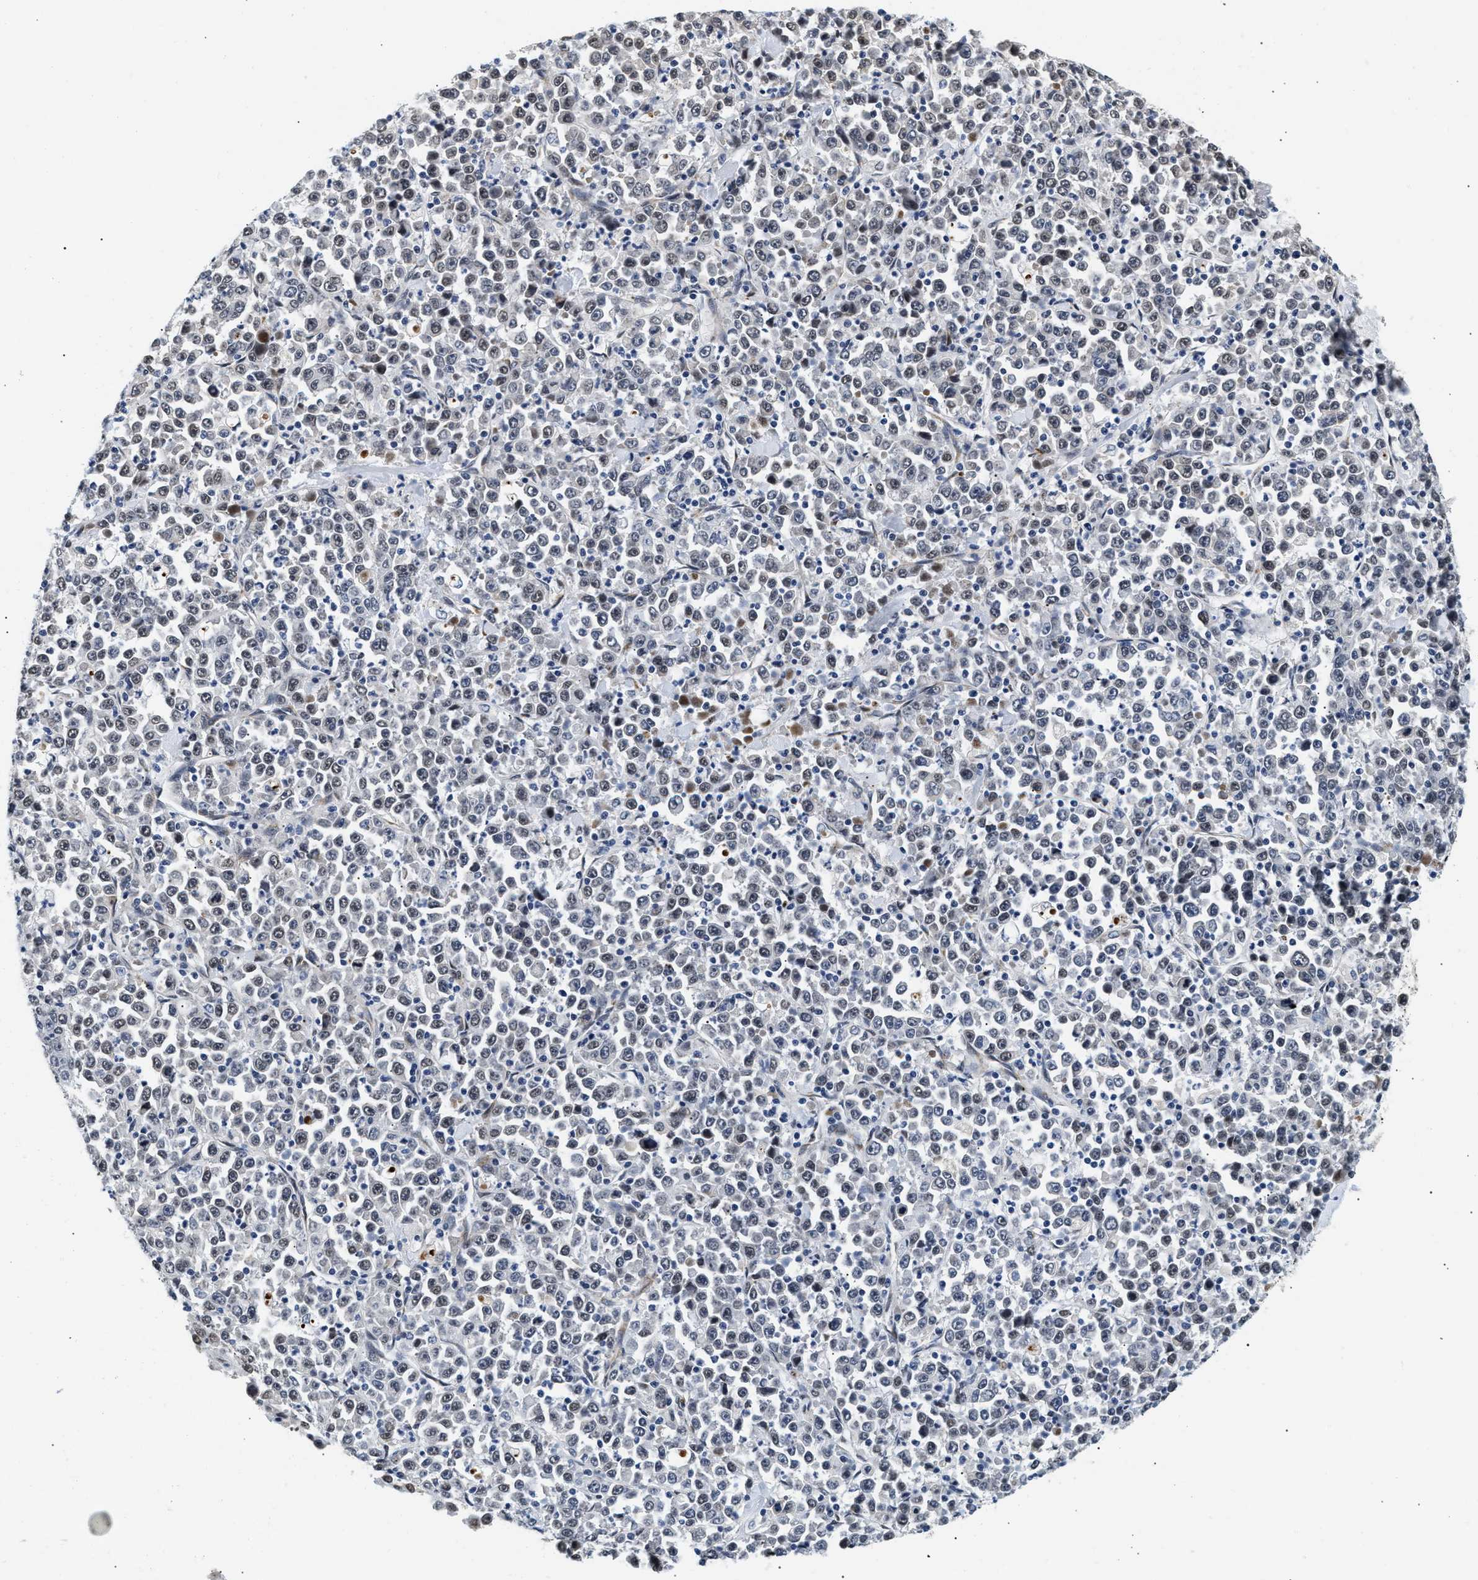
{"staining": {"intensity": "weak", "quantity": "<25%", "location": "nuclear"}, "tissue": "stomach cancer", "cell_type": "Tumor cells", "image_type": "cancer", "snomed": [{"axis": "morphology", "description": "Normal tissue, NOS"}, {"axis": "morphology", "description": "Adenocarcinoma, NOS"}, {"axis": "topography", "description": "Stomach, upper"}, {"axis": "topography", "description": "Stomach"}], "caption": "The photomicrograph exhibits no staining of tumor cells in adenocarcinoma (stomach).", "gene": "THOC1", "patient": {"sex": "male", "age": 59}}